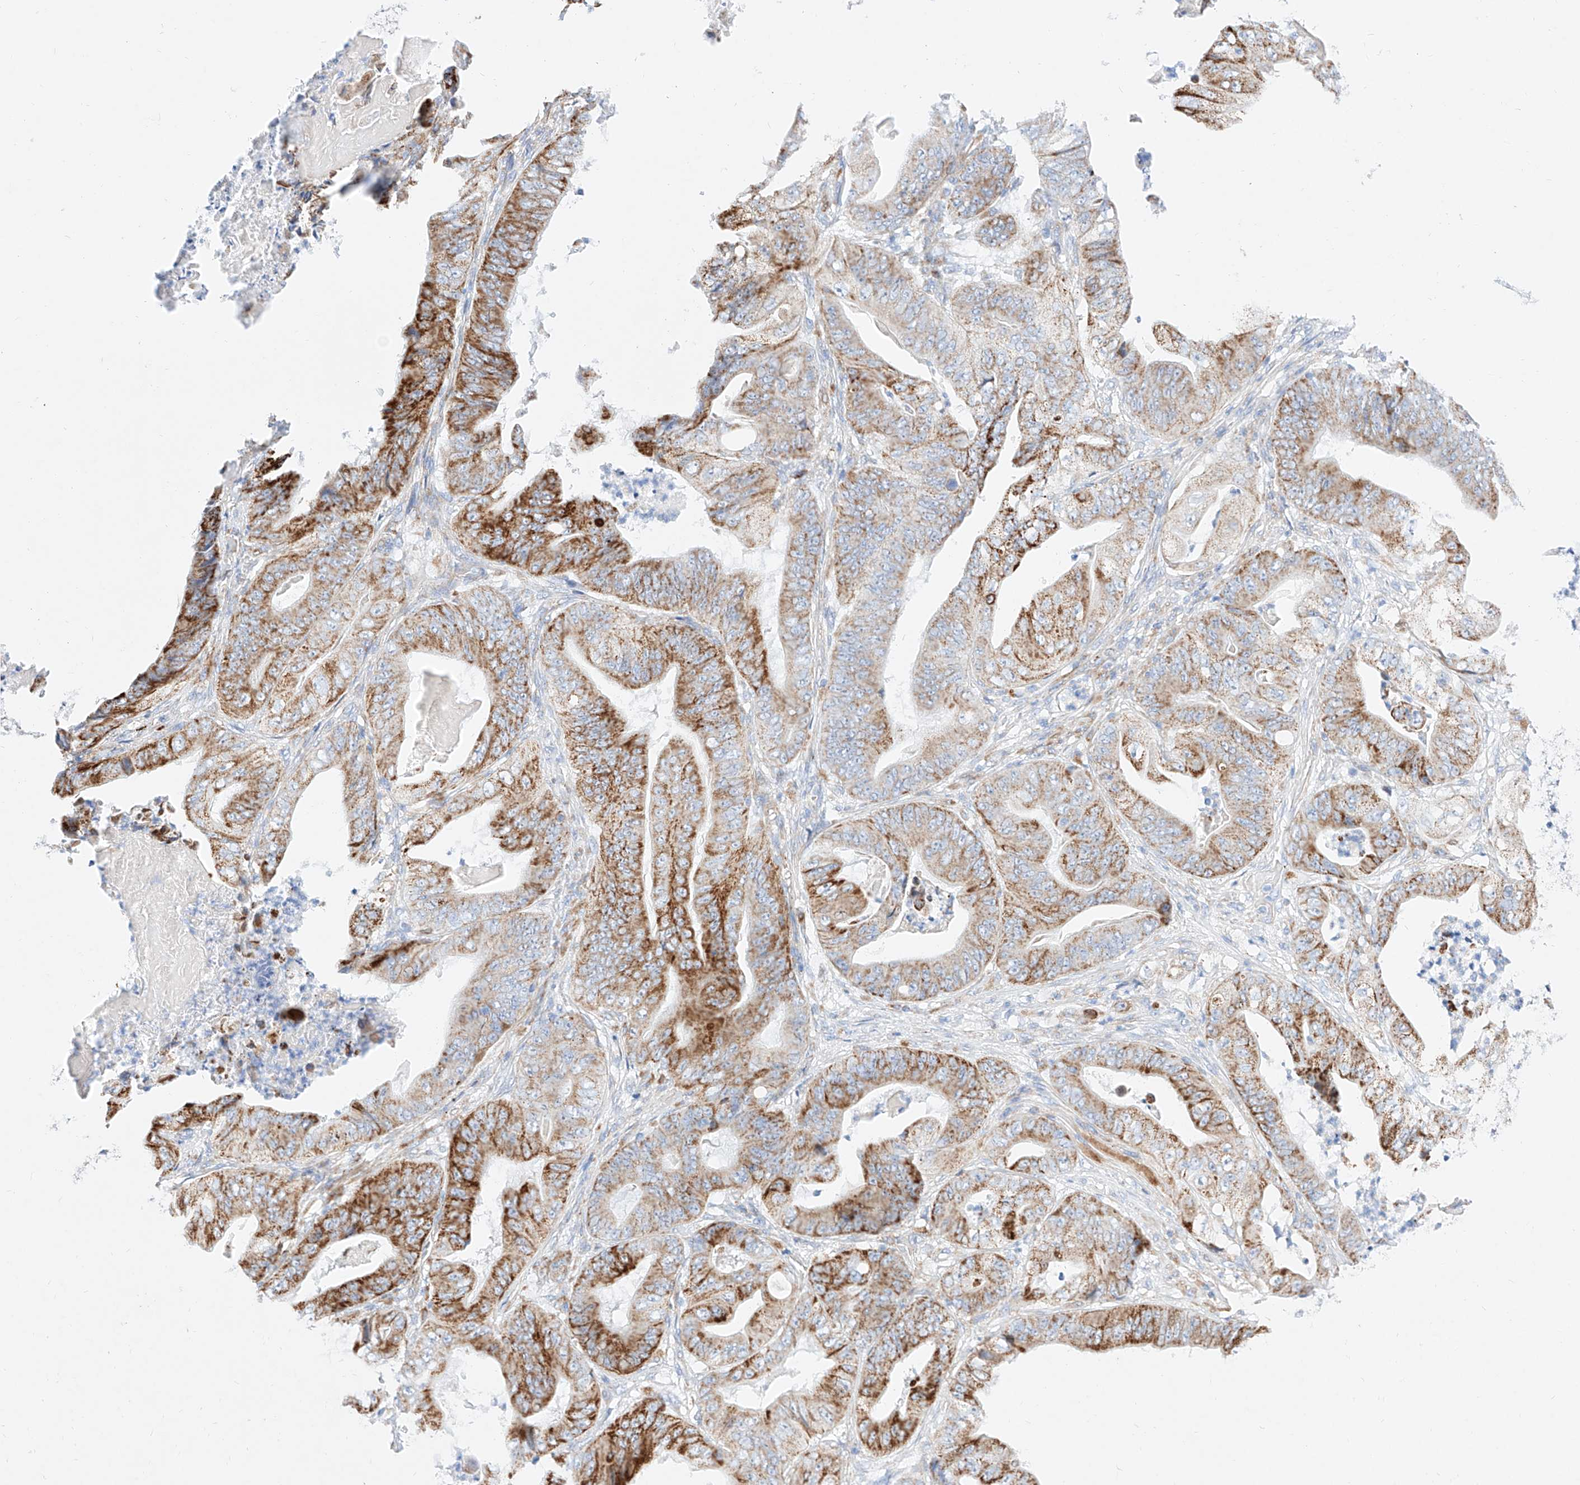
{"staining": {"intensity": "strong", "quantity": "25%-75%", "location": "cytoplasmic/membranous"}, "tissue": "stomach cancer", "cell_type": "Tumor cells", "image_type": "cancer", "snomed": [{"axis": "morphology", "description": "Adenocarcinoma, NOS"}, {"axis": "topography", "description": "Stomach"}], "caption": "A brown stain highlights strong cytoplasmic/membranous expression of a protein in human stomach adenocarcinoma tumor cells.", "gene": "C6orf62", "patient": {"sex": "female", "age": 73}}